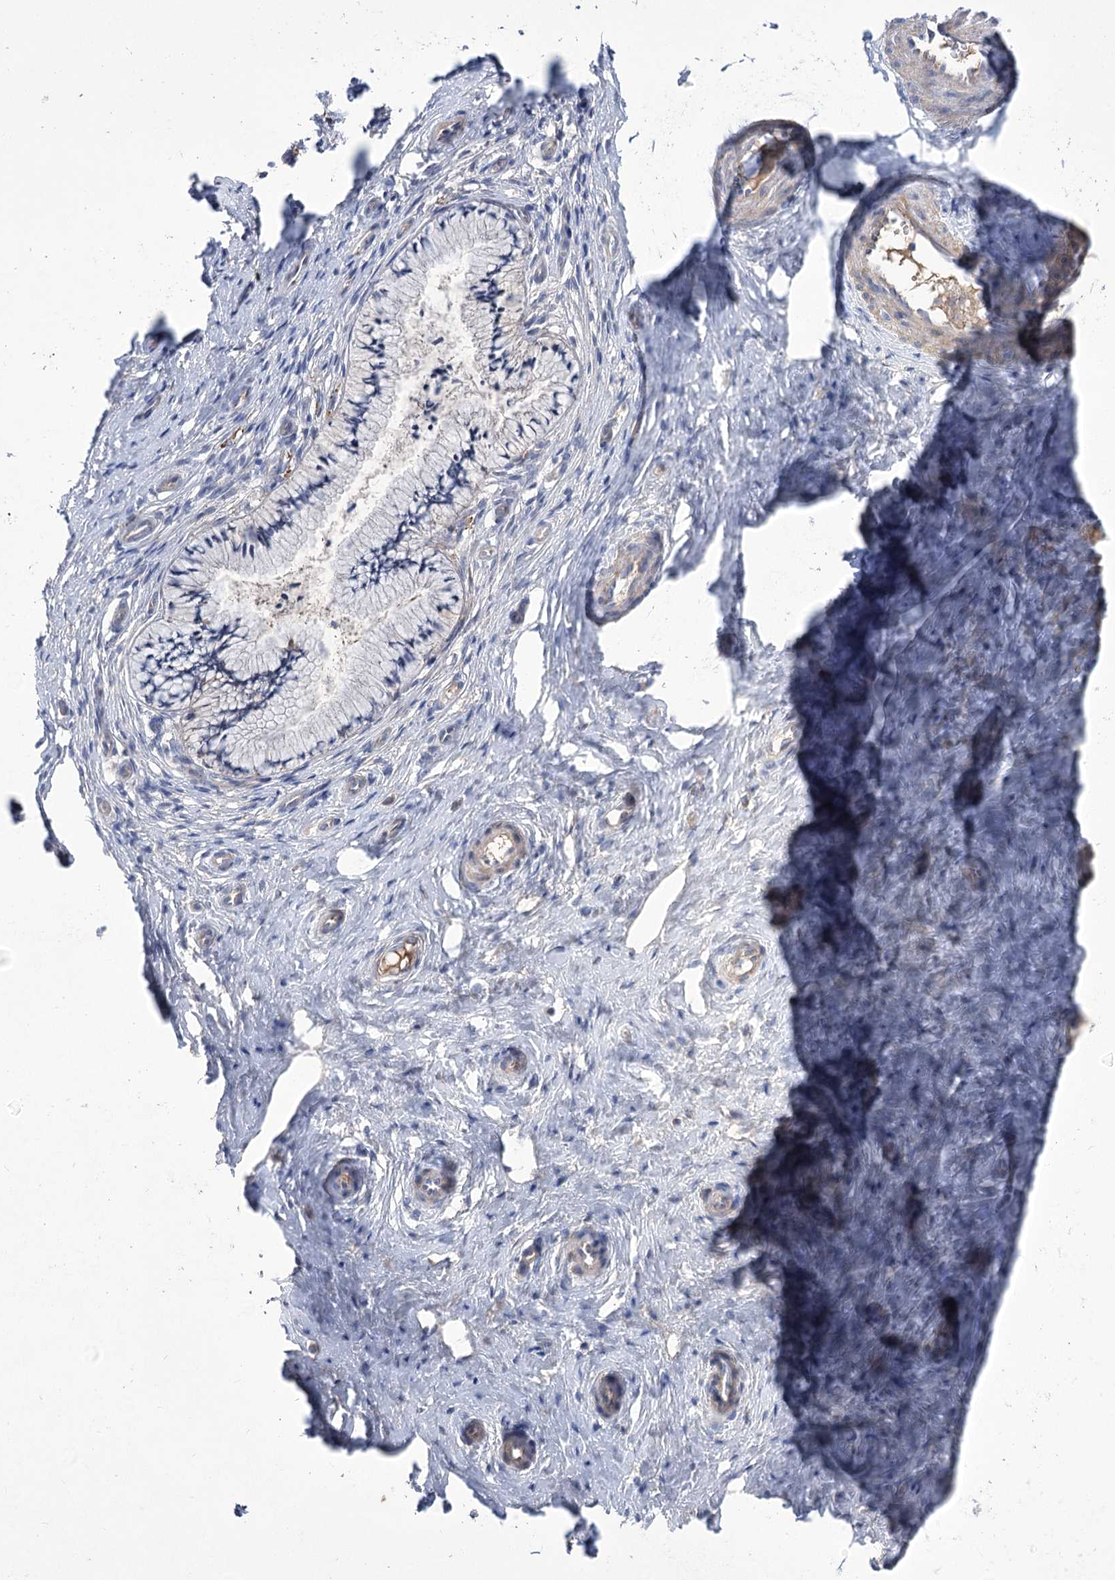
{"staining": {"intensity": "weak", "quantity": "<25%", "location": "cytoplasmic/membranous"}, "tissue": "cervix", "cell_type": "Glandular cells", "image_type": "normal", "snomed": [{"axis": "morphology", "description": "Normal tissue, NOS"}, {"axis": "topography", "description": "Cervix"}], "caption": "Immunohistochemistry photomicrograph of benign cervix: human cervix stained with DAB displays no significant protein positivity in glandular cells. Brightfield microscopy of IHC stained with DAB (brown) and hematoxylin (blue), captured at high magnification.", "gene": "CEP164", "patient": {"sex": "female", "age": 36}}